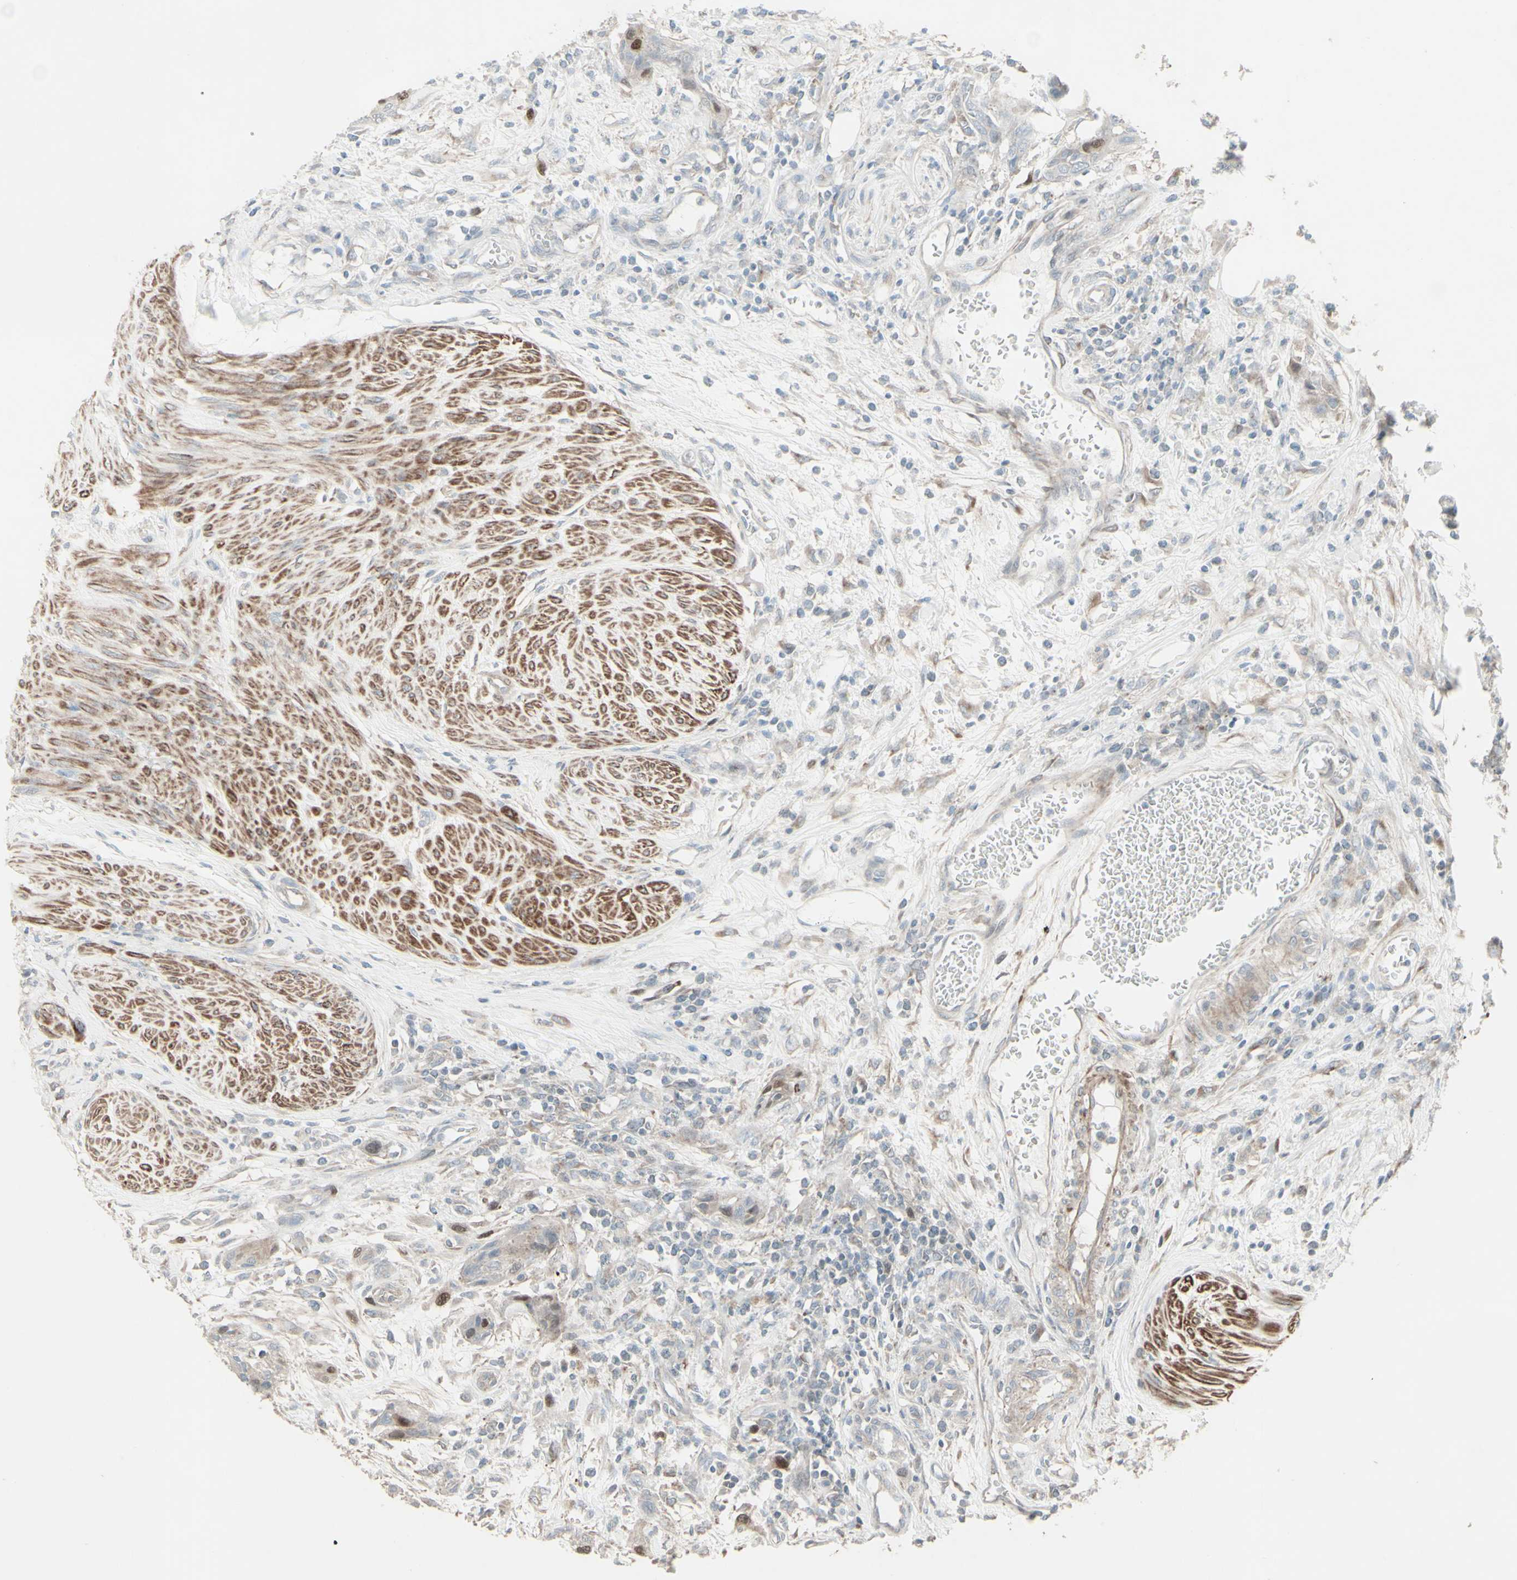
{"staining": {"intensity": "moderate", "quantity": "<25%", "location": "nuclear"}, "tissue": "urothelial cancer", "cell_type": "Tumor cells", "image_type": "cancer", "snomed": [{"axis": "morphology", "description": "Urothelial carcinoma, High grade"}, {"axis": "topography", "description": "Urinary bladder"}], "caption": "Protein staining of urothelial carcinoma (high-grade) tissue reveals moderate nuclear staining in about <25% of tumor cells.", "gene": "GMNN", "patient": {"sex": "male", "age": 35}}